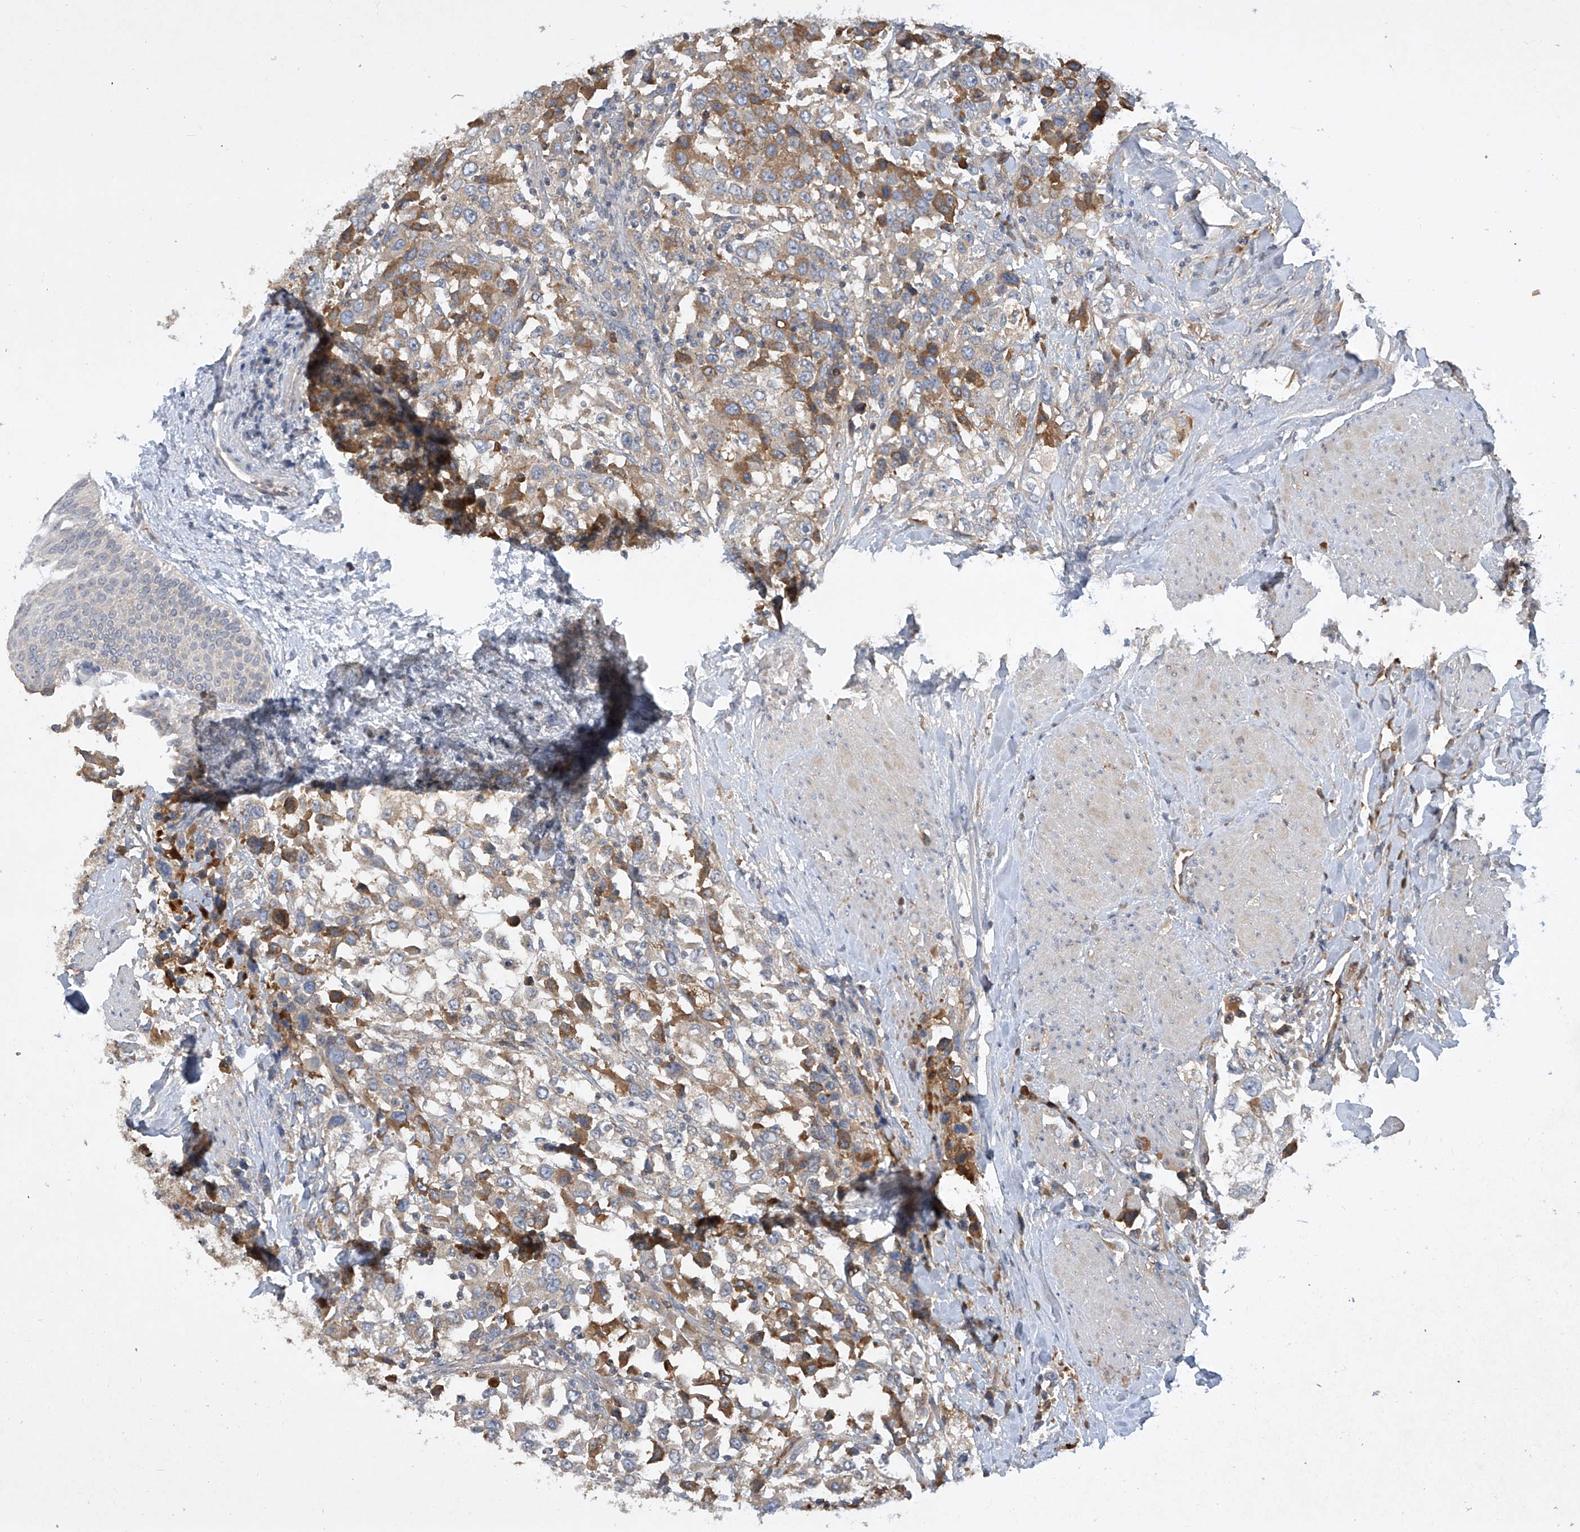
{"staining": {"intensity": "moderate", "quantity": "<25%", "location": "cytoplasmic/membranous"}, "tissue": "urothelial cancer", "cell_type": "Tumor cells", "image_type": "cancer", "snomed": [{"axis": "morphology", "description": "Urothelial carcinoma, High grade"}, {"axis": "topography", "description": "Urinary bladder"}], "caption": "Brown immunohistochemical staining in high-grade urothelial carcinoma demonstrates moderate cytoplasmic/membranous staining in approximately <25% of tumor cells. (DAB (3,3'-diaminobenzidine) = brown stain, brightfield microscopy at high magnification).", "gene": "HAS3", "patient": {"sex": "female", "age": 80}}